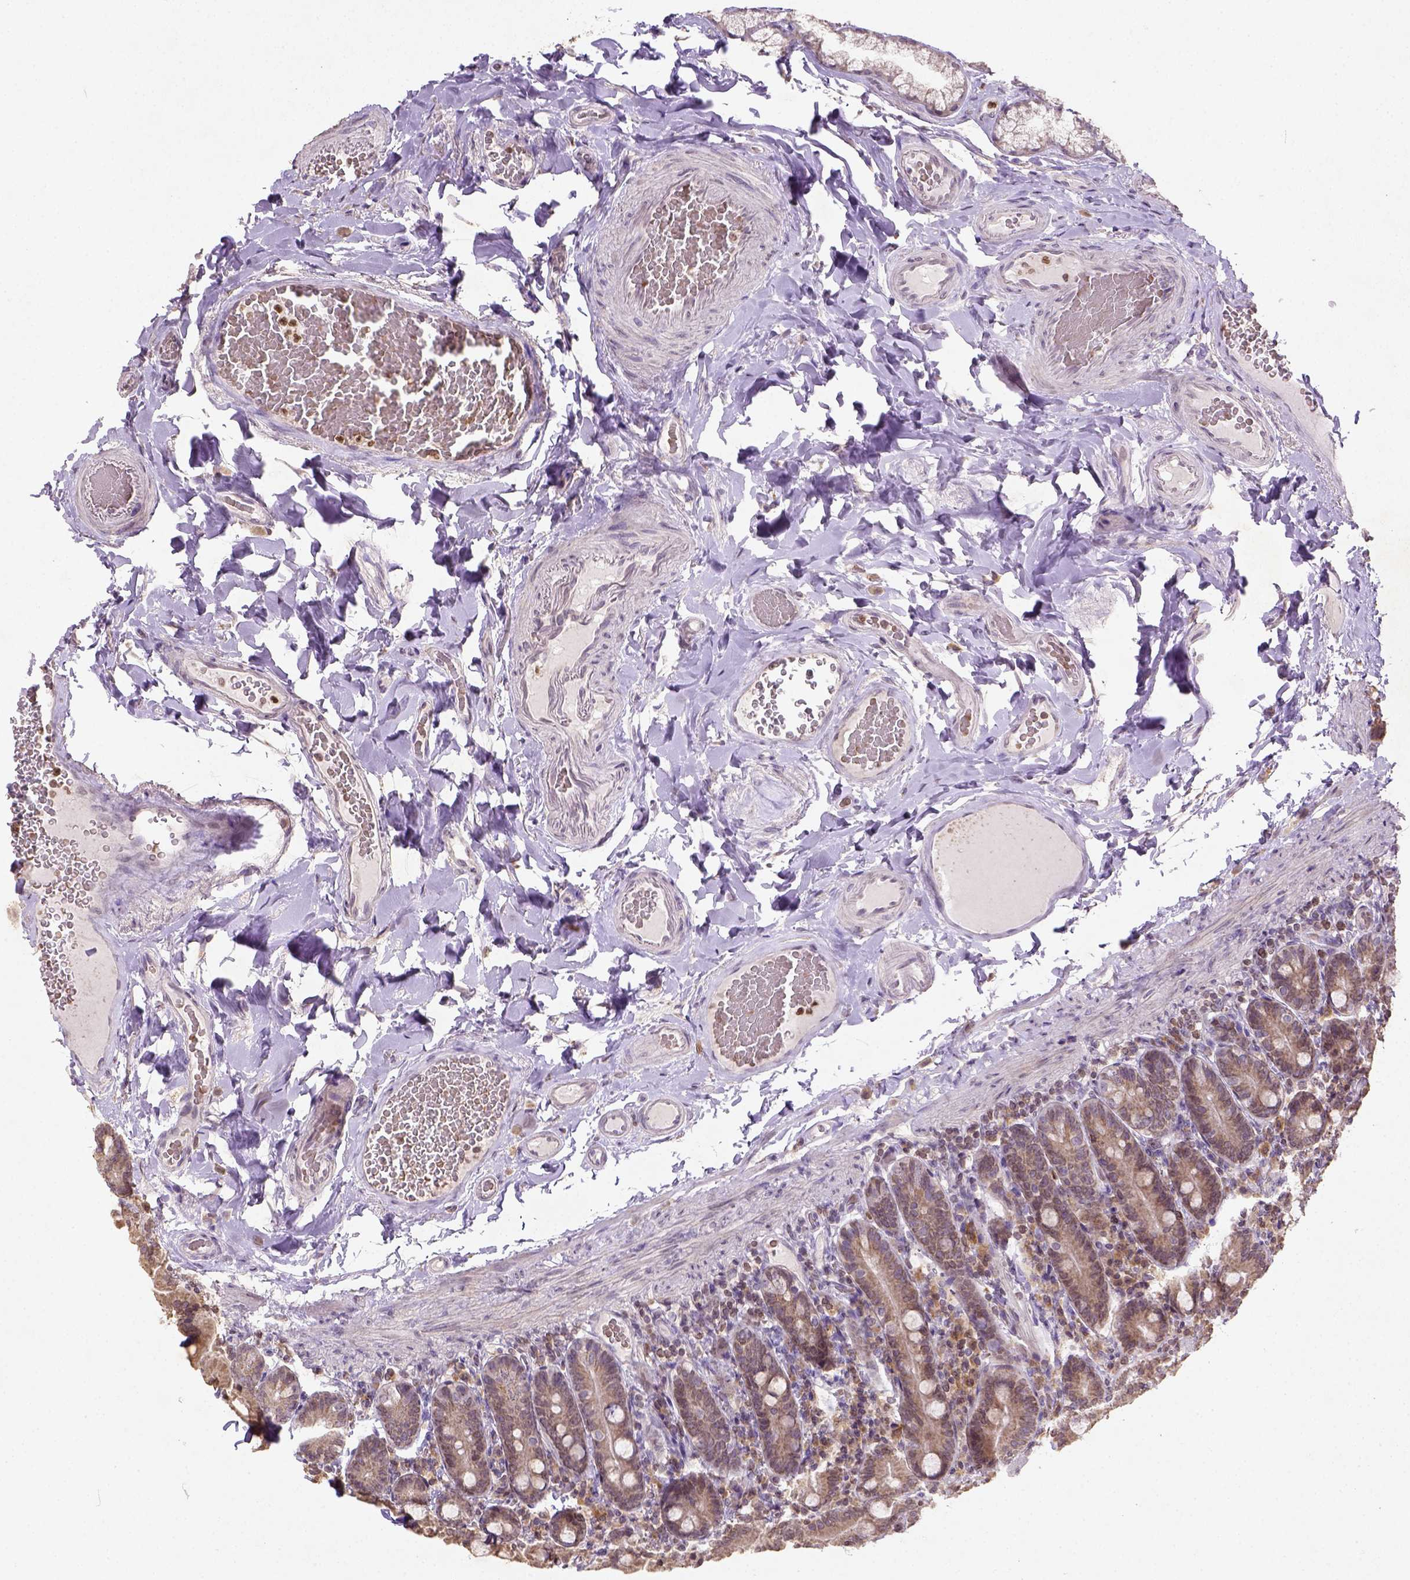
{"staining": {"intensity": "weak", "quantity": ">75%", "location": "cytoplasmic/membranous"}, "tissue": "duodenum", "cell_type": "Glandular cells", "image_type": "normal", "snomed": [{"axis": "morphology", "description": "Normal tissue, NOS"}, {"axis": "topography", "description": "Duodenum"}], "caption": "Protein expression analysis of unremarkable human duodenum reveals weak cytoplasmic/membranous expression in approximately >75% of glandular cells. (DAB (3,3'-diaminobenzidine) IHC with brightfield microscopy, high magnification).", "gene": "NUDT3", "patient": {"sex": "female", "age": 62}}